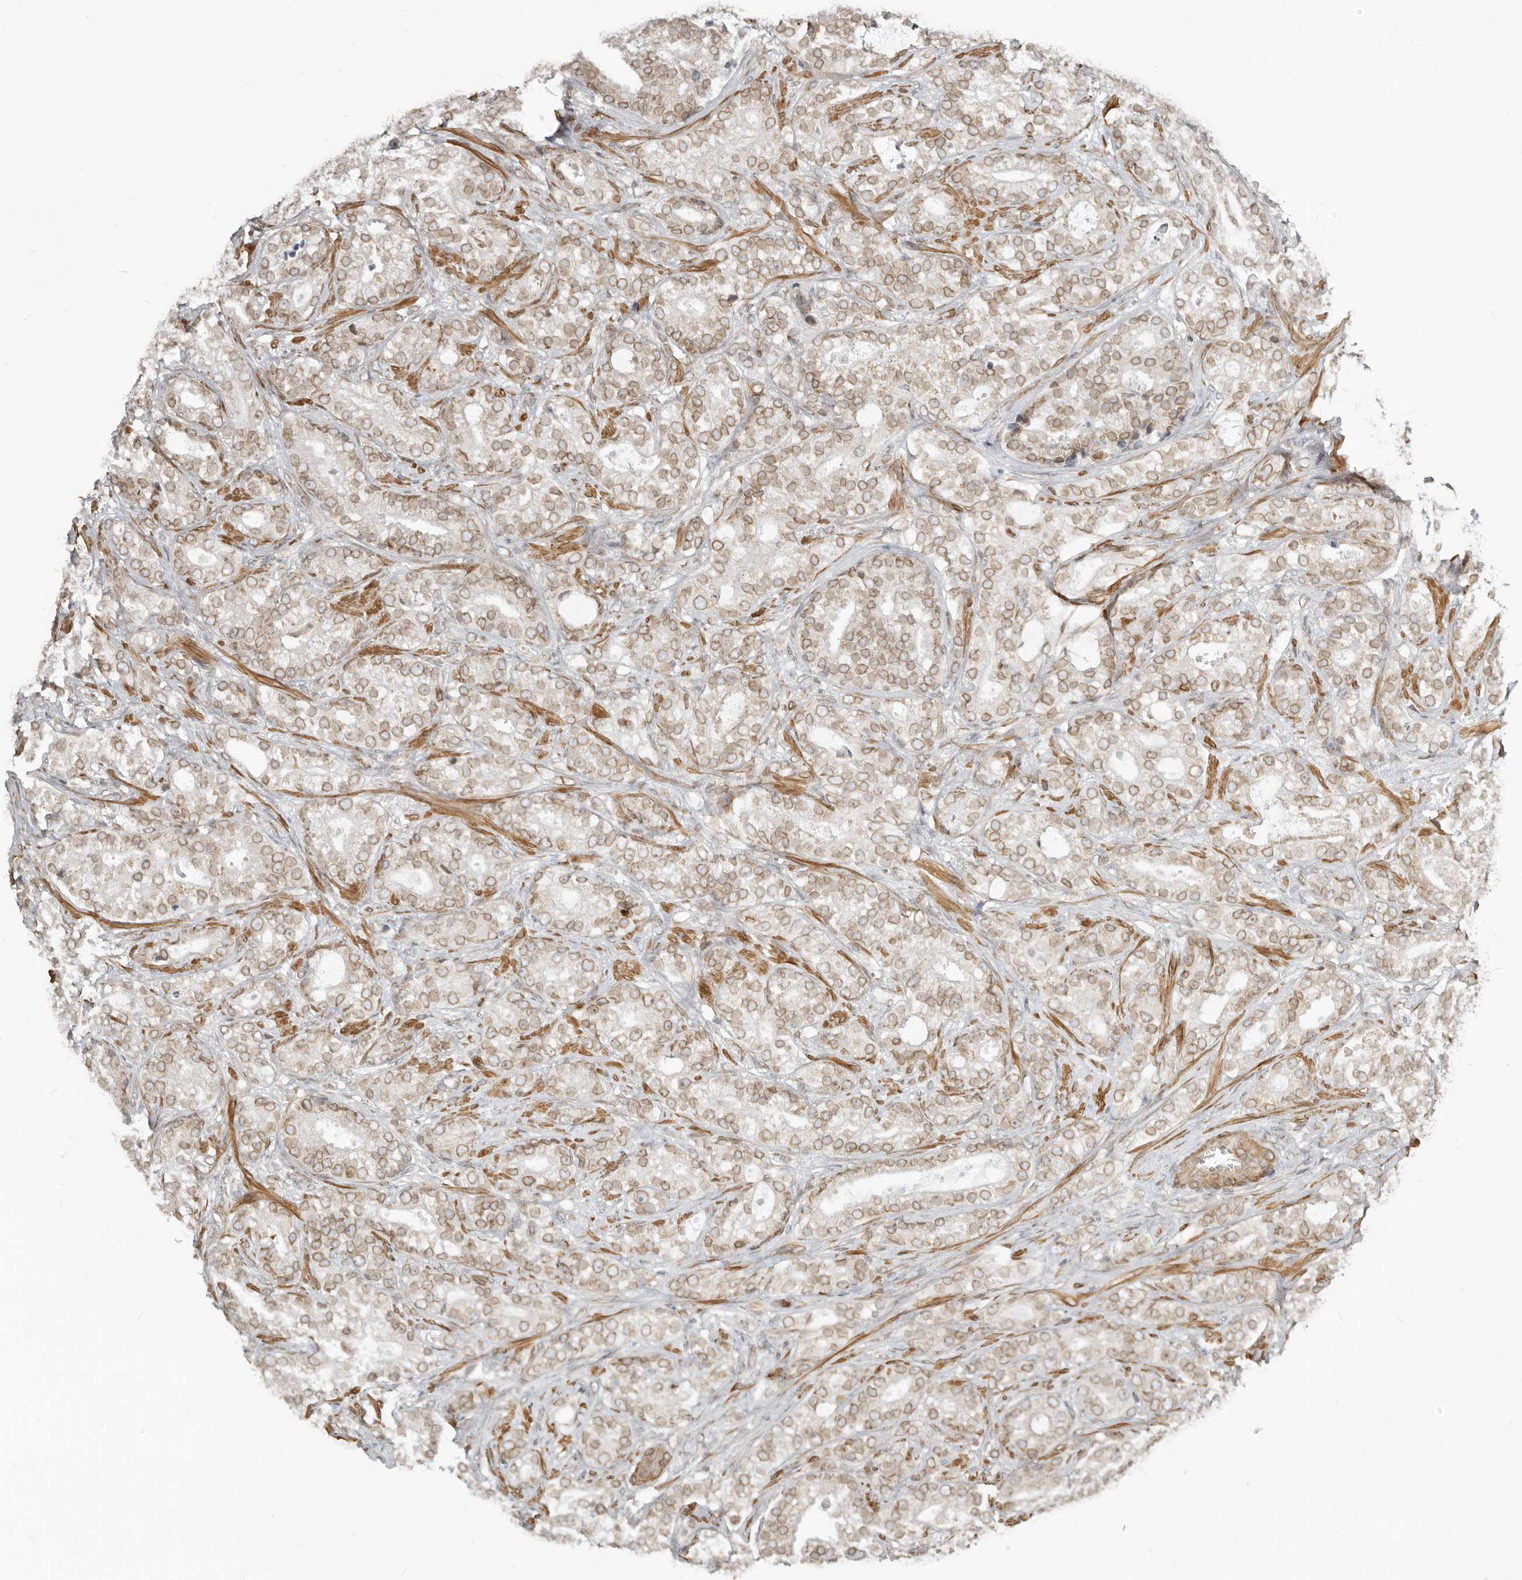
{"staining": {"intensity": "moderate", "quantity": "25%-75%", "location": "cytoplasmic/membranous,nuclear"}, "tissue": "prostate cancer", "cell_type": "Tumor cells", "image_type": "cancer", "snomed": [{"axis": "morphology", "description": "Adenocarcinoma, High grade"}, {"axis": "topography", "description": "Prostate and seminal vesicle, NOS"}], "caption": "Immunohistochemistry micrograph of neoplastic tissue: human adenocarcinoma (high-grade) (prostate) stained using IHC reveals medium levels of moderate protein expression localized specifically in the cytoplasmic/membranous and nuclear of tumor cells, appearing as a cytoplasmic/membranous and nuclear brown color.", "gene": "NUP153", "patient": {"sex": "male", "age": 67}}